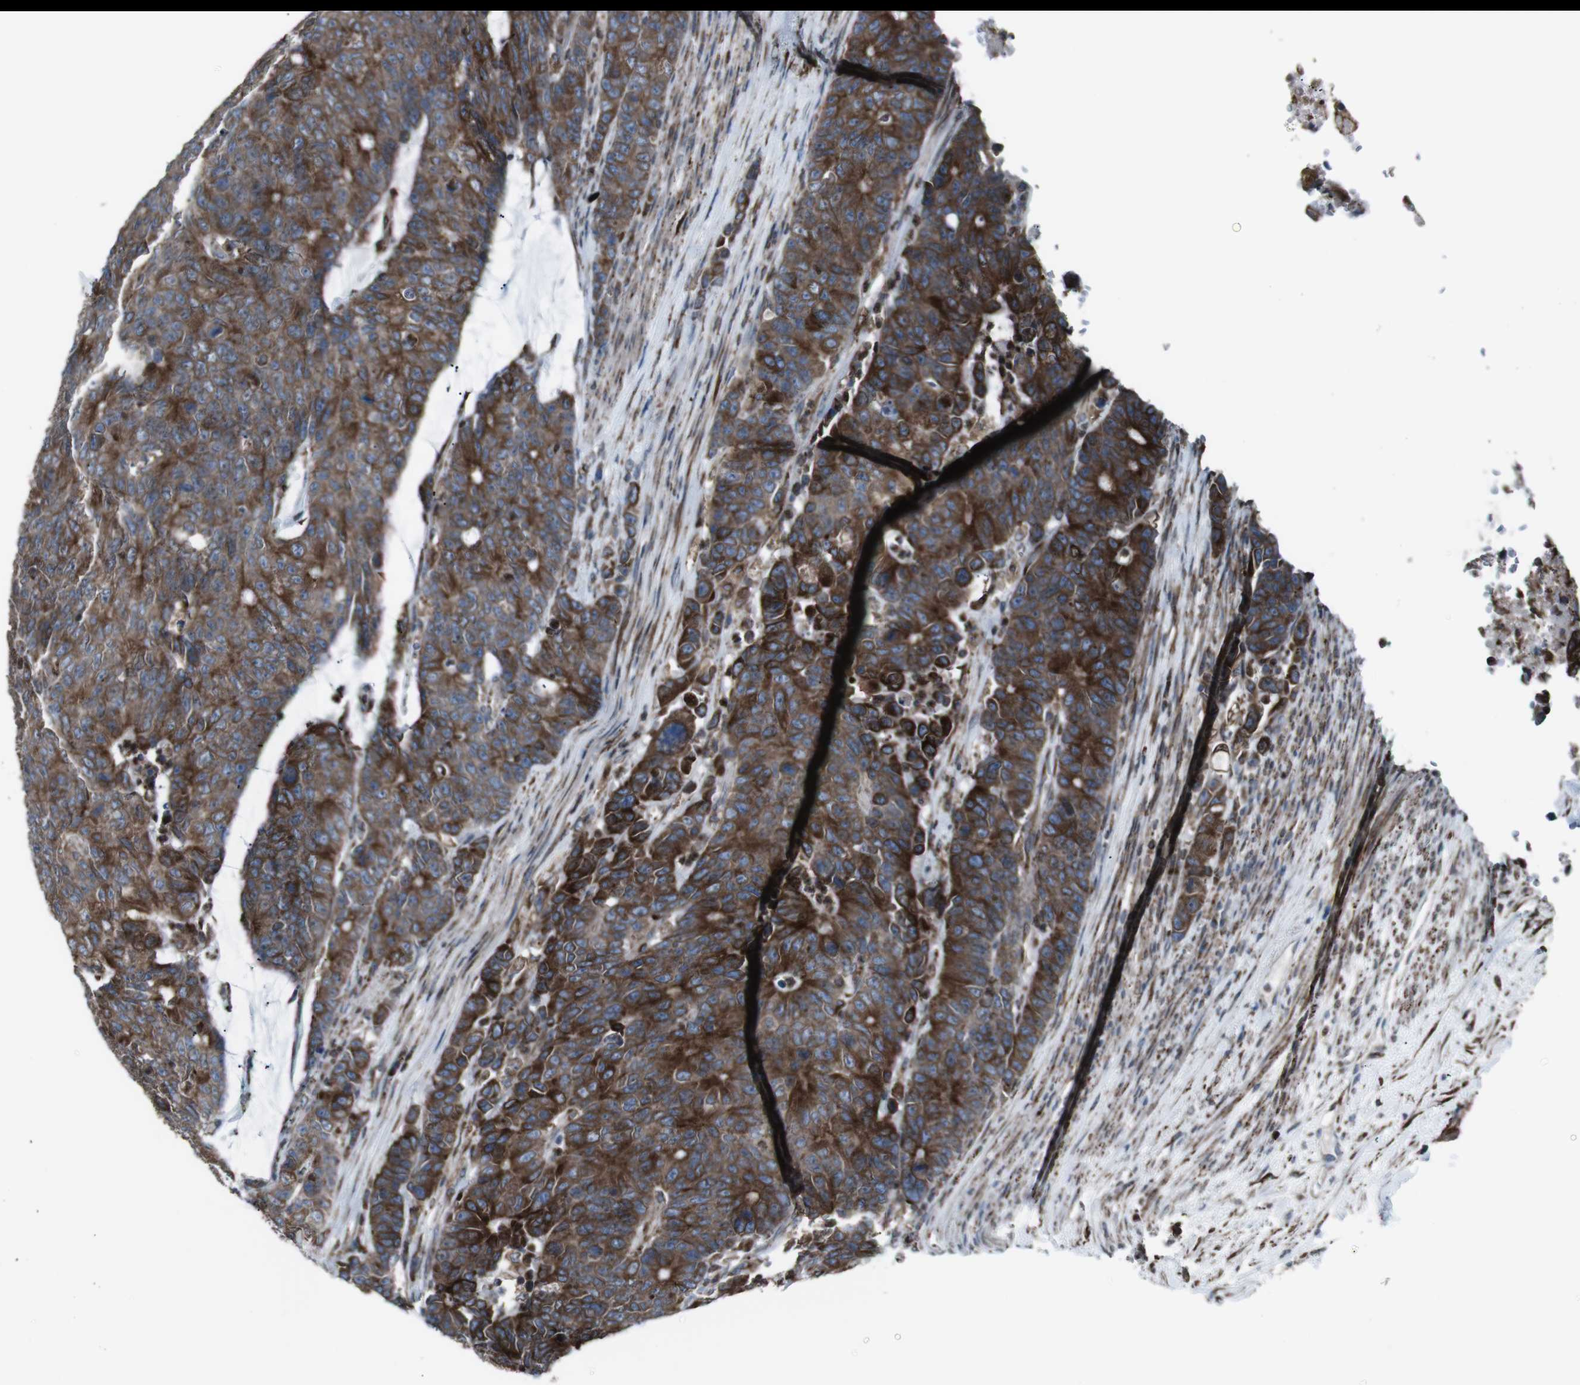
{"staining": {"intensity": "strong", "quantity": ">75%", "location": "cytoplasmic/membranous"}, "tissue": "colorectal cancer", "cell_type": "Tumor cells", "image_type": "cancer", "snomed": [{"axis": "morphology", "description": "Adenocarcinoma, NOS"}, {"axis": "topography", "description": "Colon"}], "caption": "Protein expression analysis of colorectal cancer (adenocarcinoma) displays strong cytoplasmic/membranous positivity in about >75% of tumor cells. The staining was performed using DAB (3,3'-diaminobenzidine) to visualize the protein expression in brown, while the nuclei were stained in blue with hematoxylin (Magnification: 20x).", "gene": "LNPK", "patient": {"sex": "female", "age": 86}}